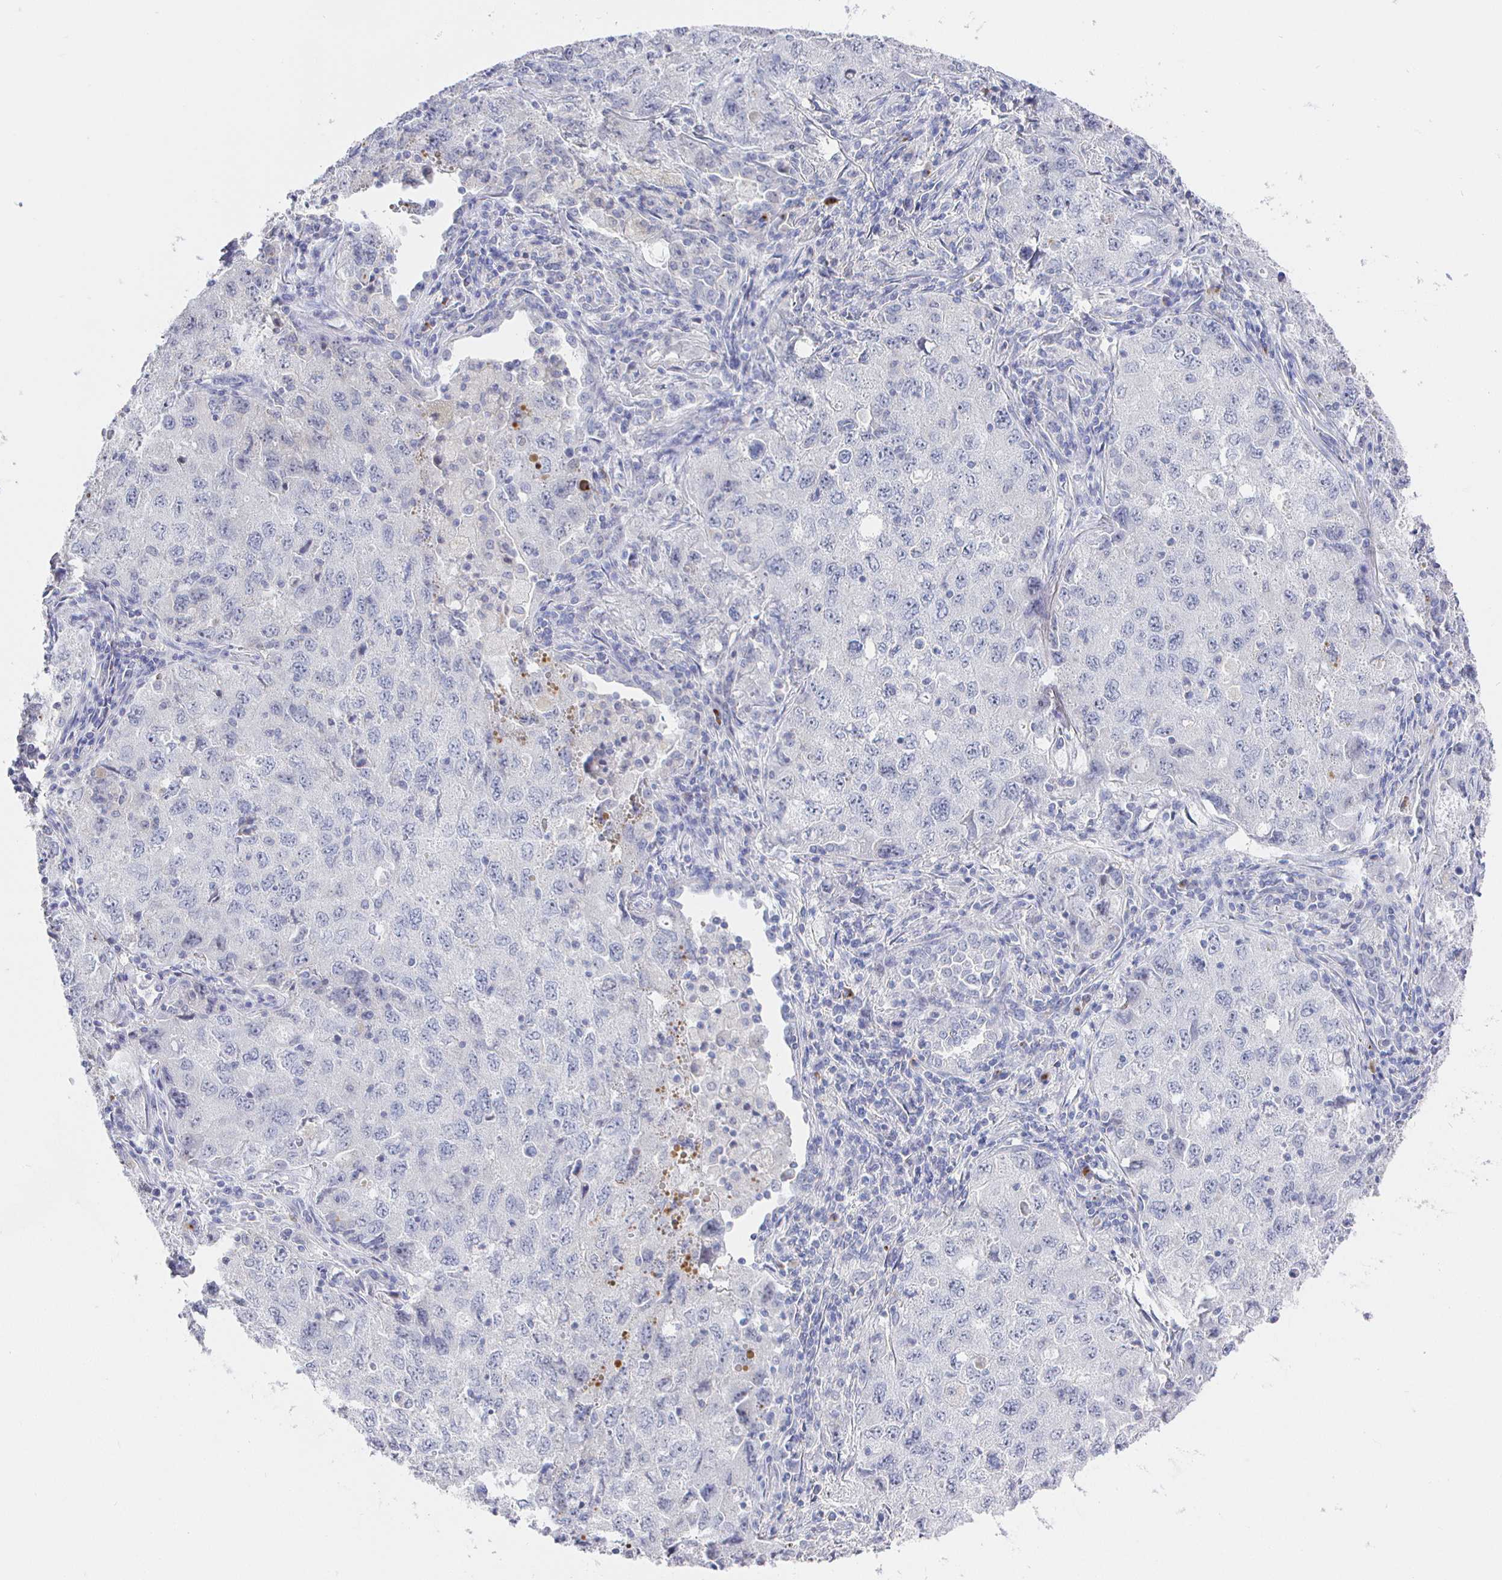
{"staining": {"intensity": "negative", "quantity": "none", "location": "none"}, "tissue": "lung cancer", "cell_type": "Tumor cells", "image_type": "cancer", "snomed": [{"axis": "morphology", "description": "Adenocarcinoma, NOS"}, {"axis": "topography", "description": "Lung"}], "caption": "The micrograph exhibits no staining of tumor cells in lung cancer.", "gene": "LRRC23", "patient": {"sex": "female", "age": 57}}